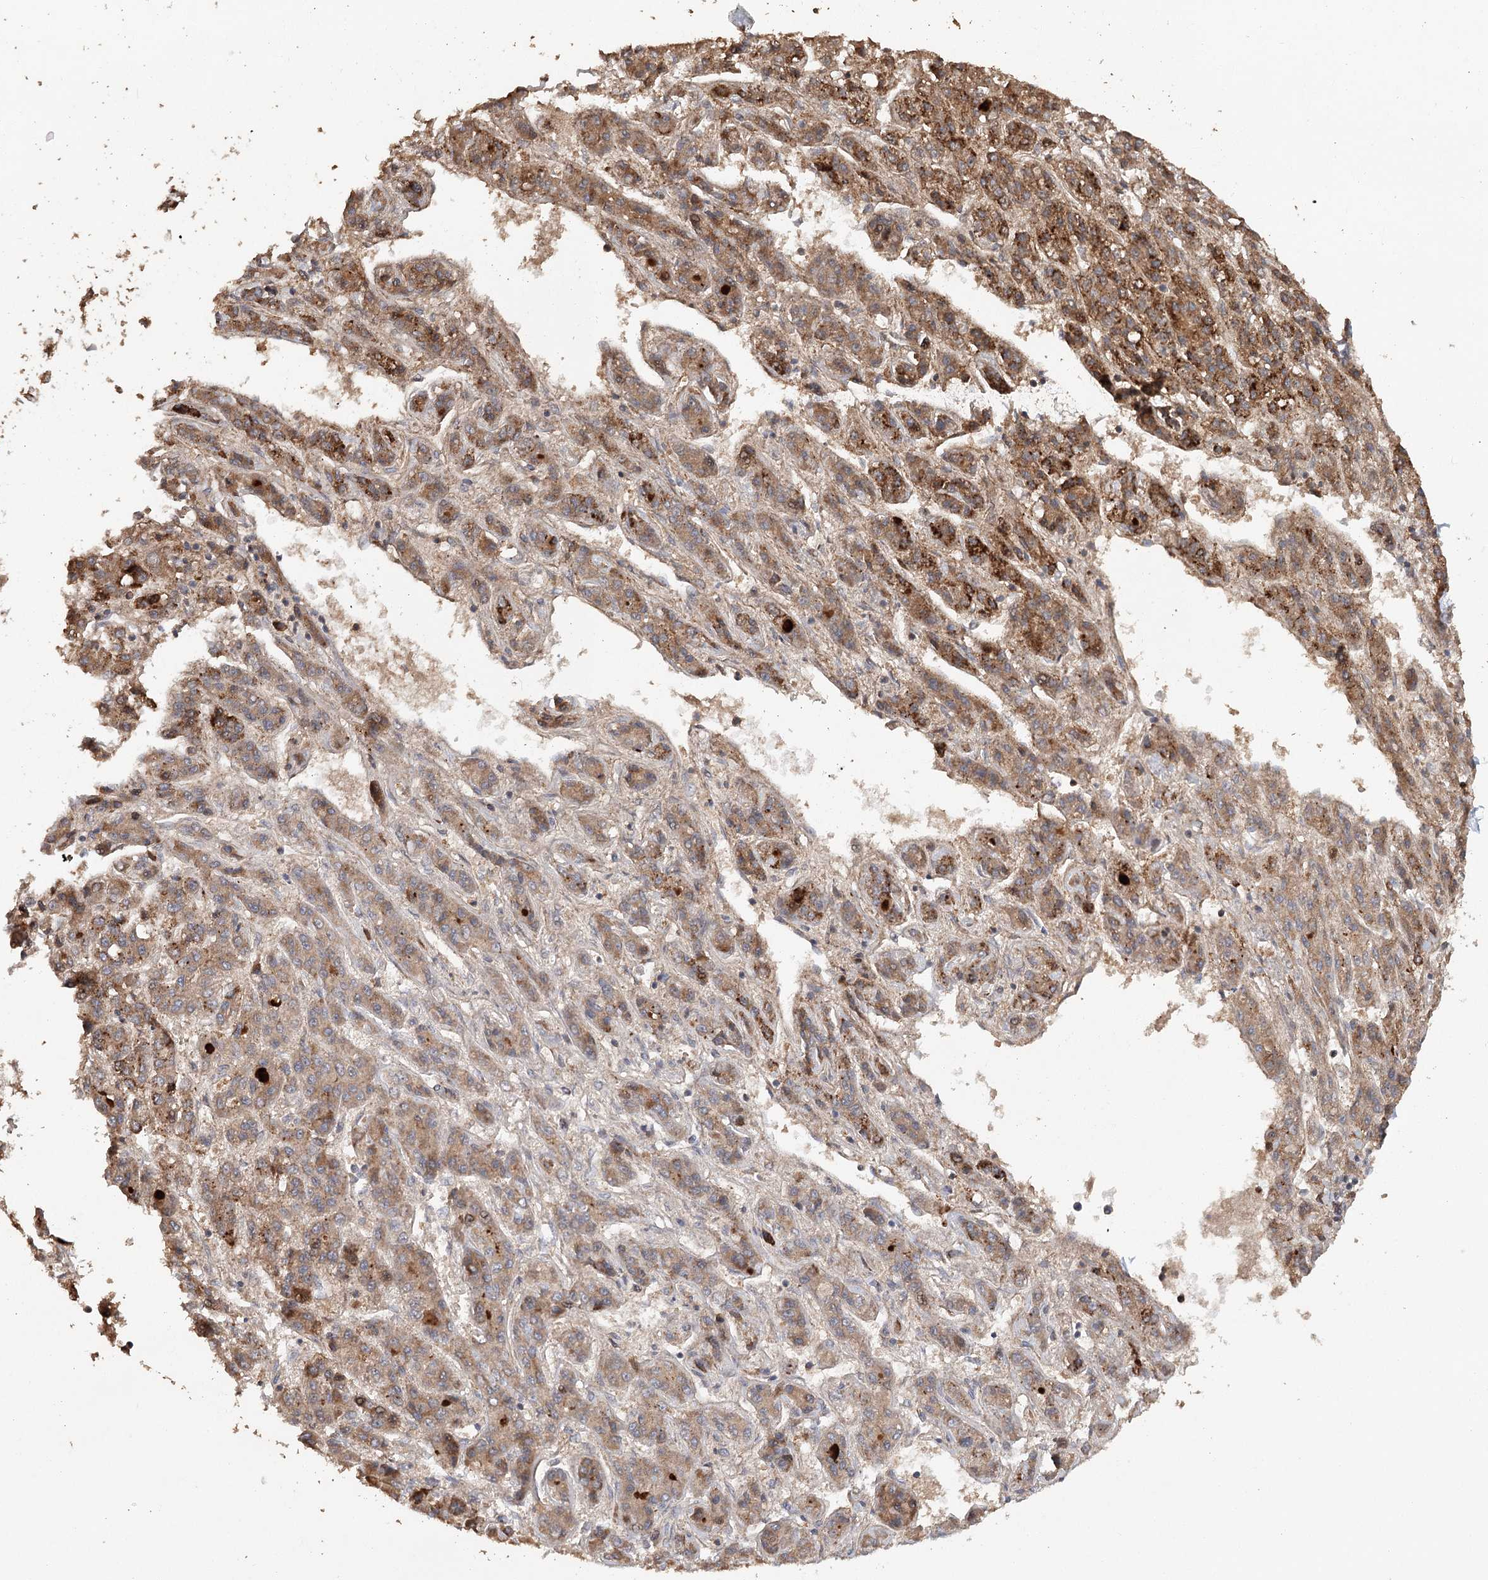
{"staining": {"intensity": "moderate", "quantity": ">75%", "location": "cytoplasmic/membranous"}, "tissue": "liver cancer", "cell_type": "Tumor cells", "image_type": "cancer", "snomed": [{"axis": "morphology", "description": "Carcinoma, Hepatocellular, NOS"}, {"axis": "topography", "description": "Liver"}], "caption": "A brown stain shows moderate cytoplasmic/membranous positivity of a protein in human liver hepatocellular carcinoma tumor cells.", "gene": "ZNRF3", "patient": {"sex": "male", "age": 70}}